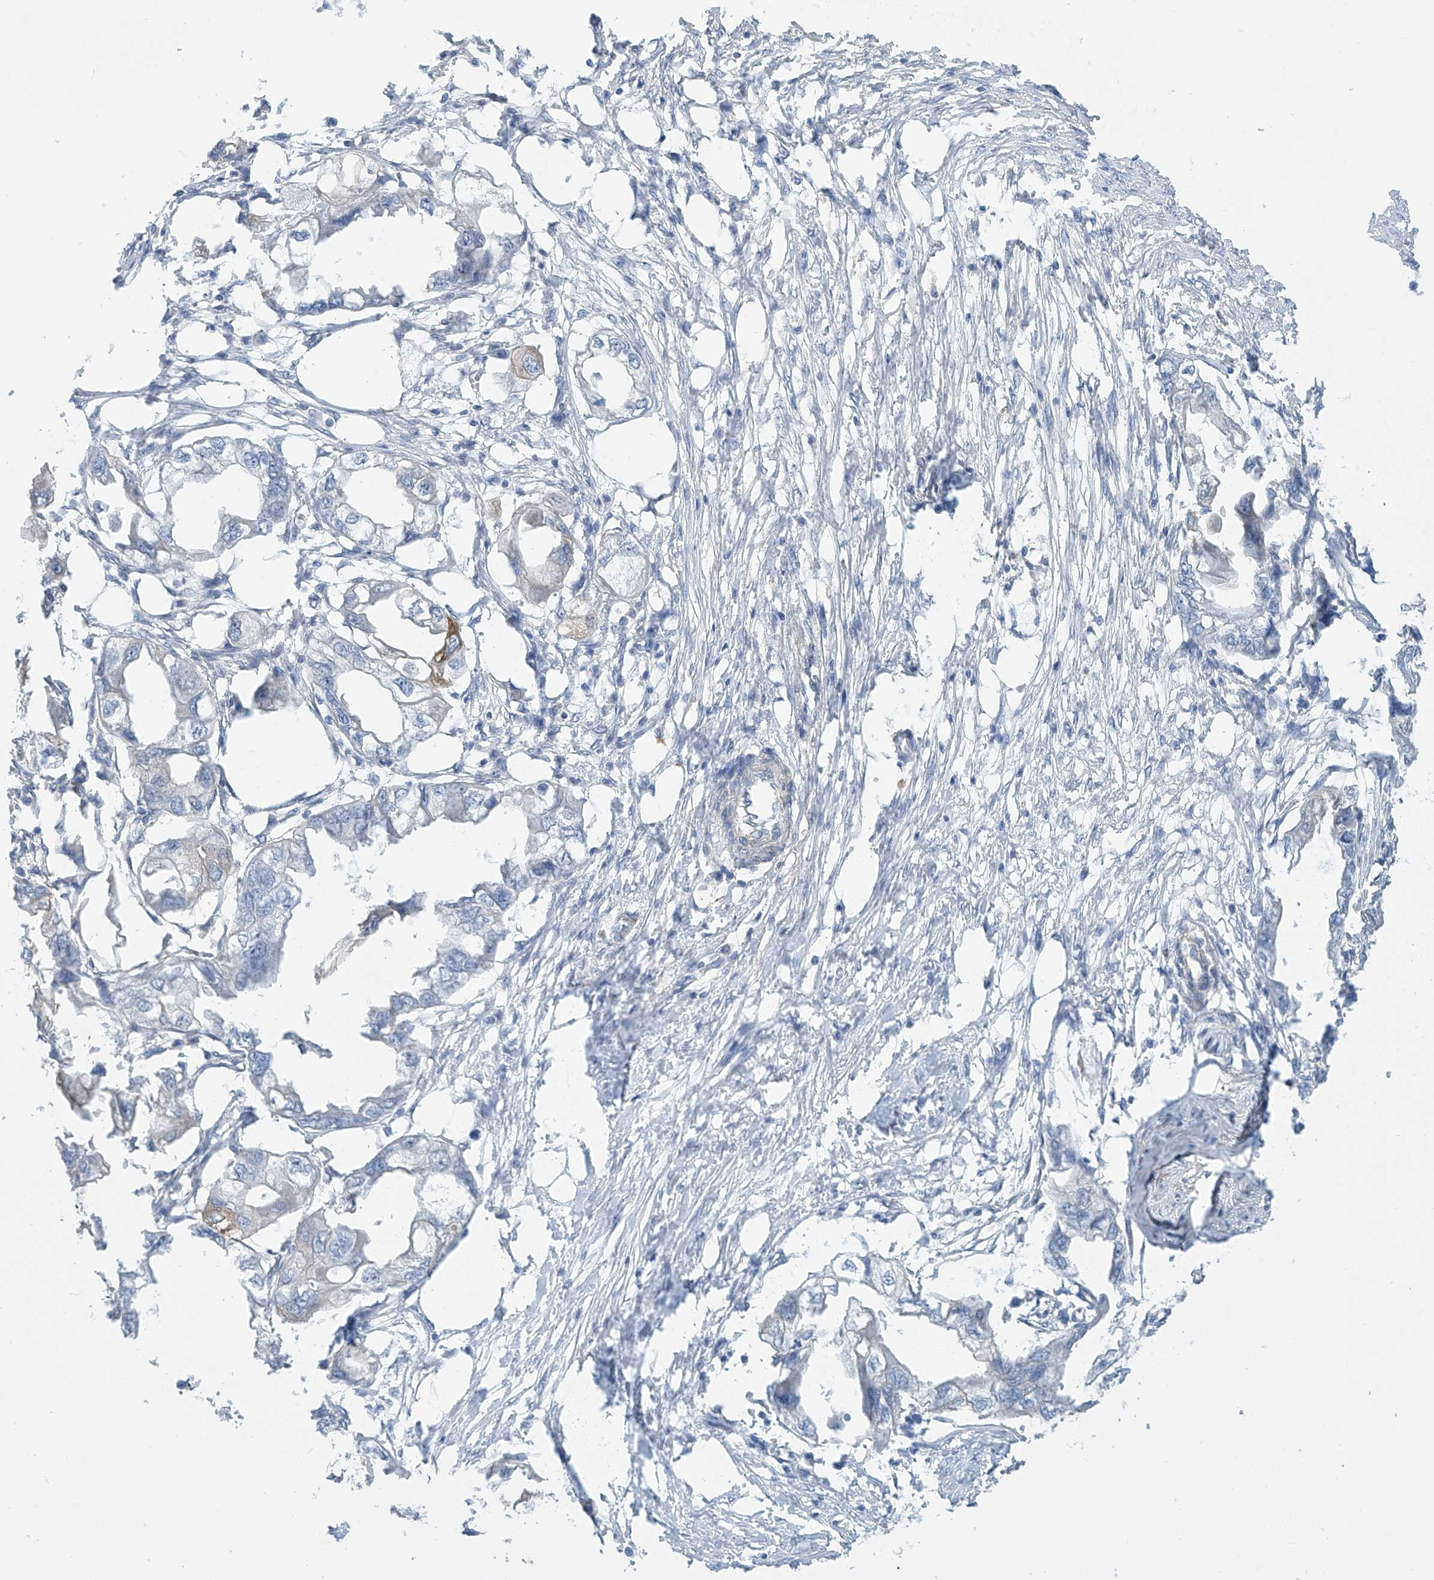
{"staining": {"intensity": "weak", "quantity": "<25%", "location": "cytoplasmic/membranous"}, "tissue": "endometrial cancer", "cell_type": "Tumor cells", "image_type": "cancer", "snomed": [{"axis": "morphology", "description": "Adenocarcinoma, NOS"}, {"axis": "morphology", "description": "Adenocarcinoma, metastatic, NOS"}, {"axis": "topography", "description": "Adipose tissue"}, {"axis": "topography", "description": "Endometrium"}], "caption": "Image shows no significant protein positivity in tumor cells of metastatic adenocarcinoma (endometrial).", "gene": "ZNF846", "patient": {"sex": "female", "age": 67}}